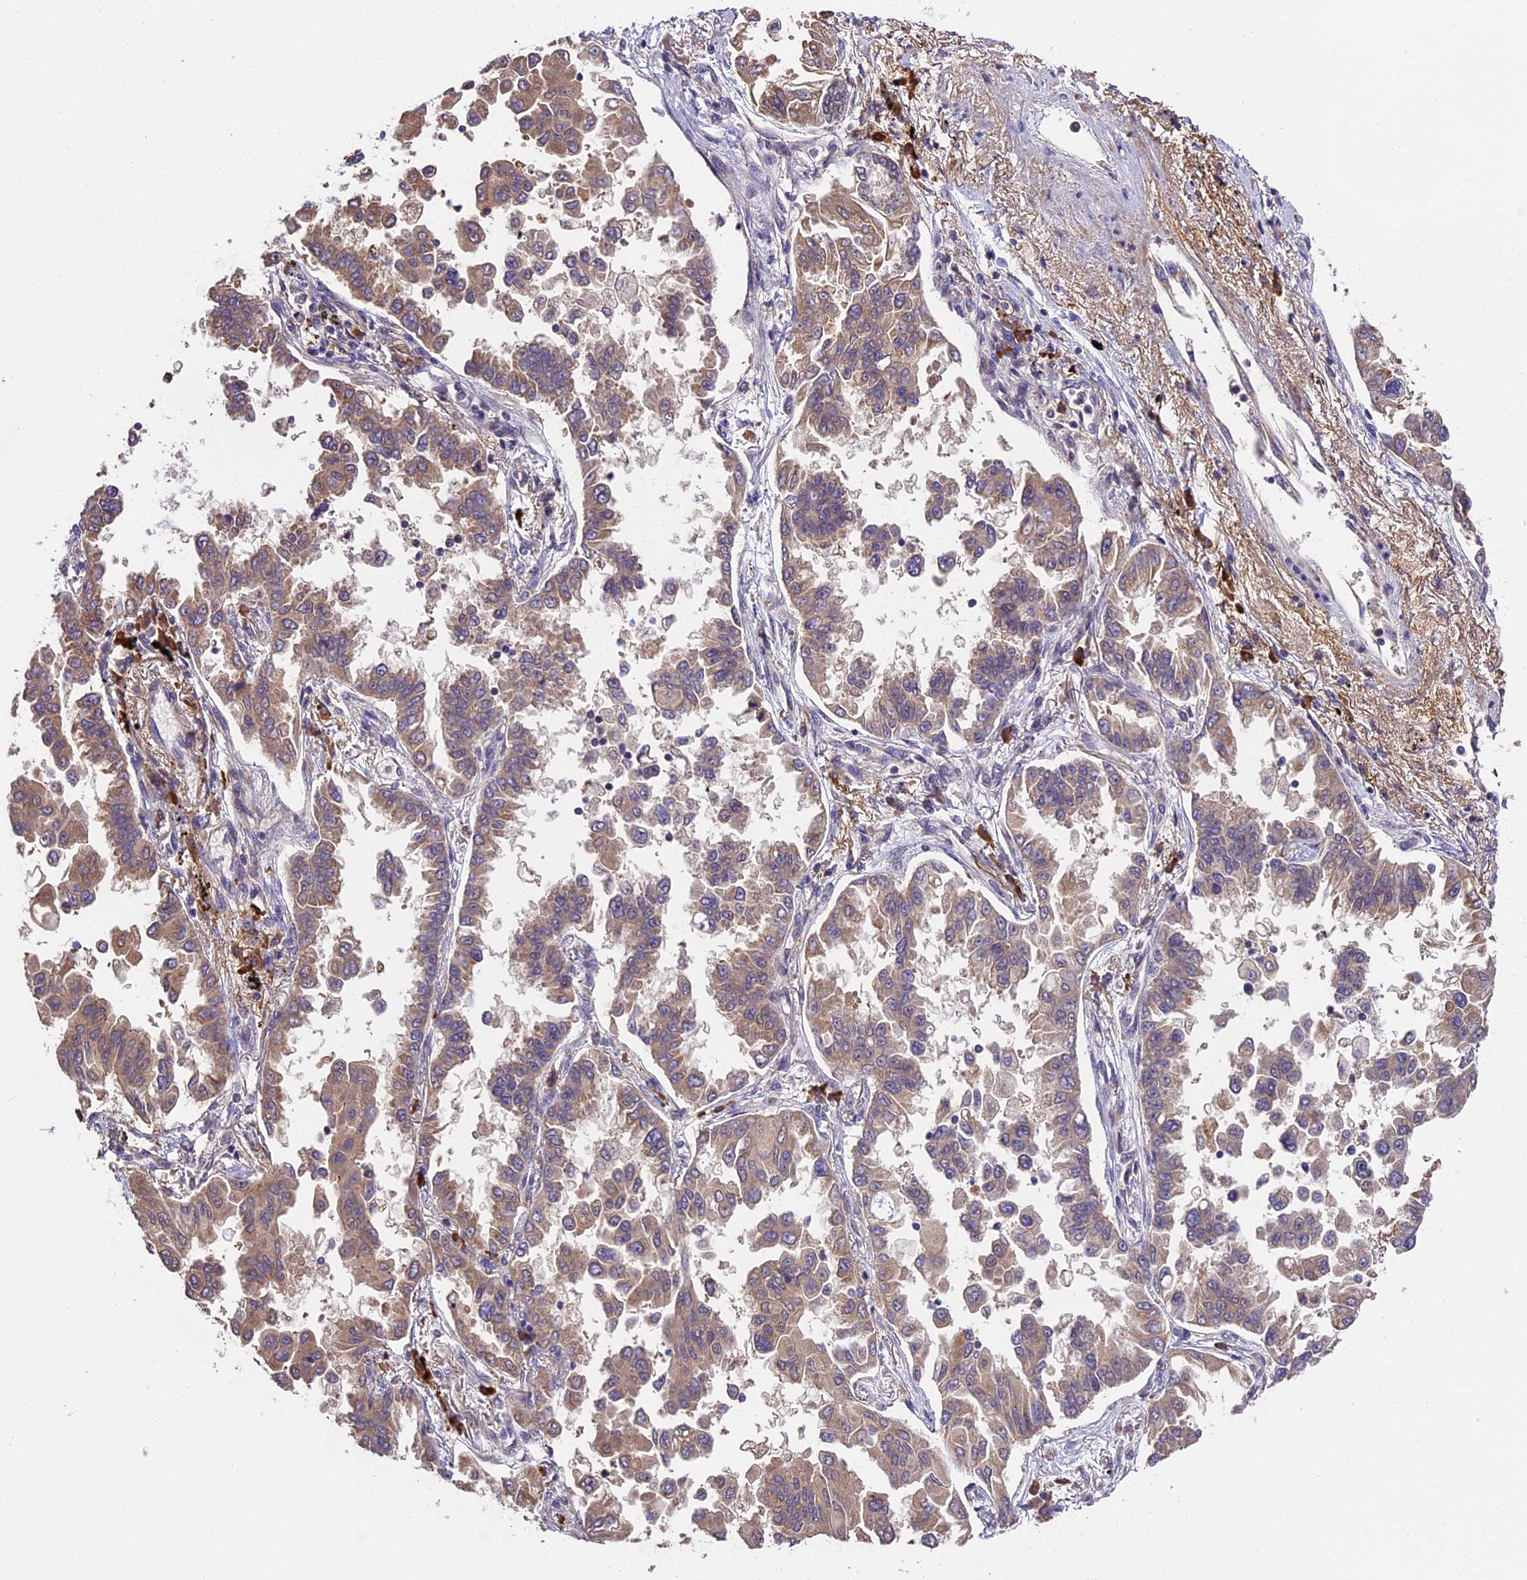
{"staining": {"intensity": "moderate", "quantity": ">75%", "location": "cytoplasmic/membranous"}, "tissue": "lung cancer", "cell_type": "Tumor cells", "image_type": "cancer", "snomed": [{"axis": "morphology", "description": "Adenocarcinoma, NOS"}, {"axis": "topography", "description": "Lung"}], "caption": "Moderate cytoplasmic/membranous protein positivity is seen in approximately >75% of tumor cells in lung adenocarcinoma.", "gene": "ABCC10", "patient": {"sex": "female", "age": 67}}